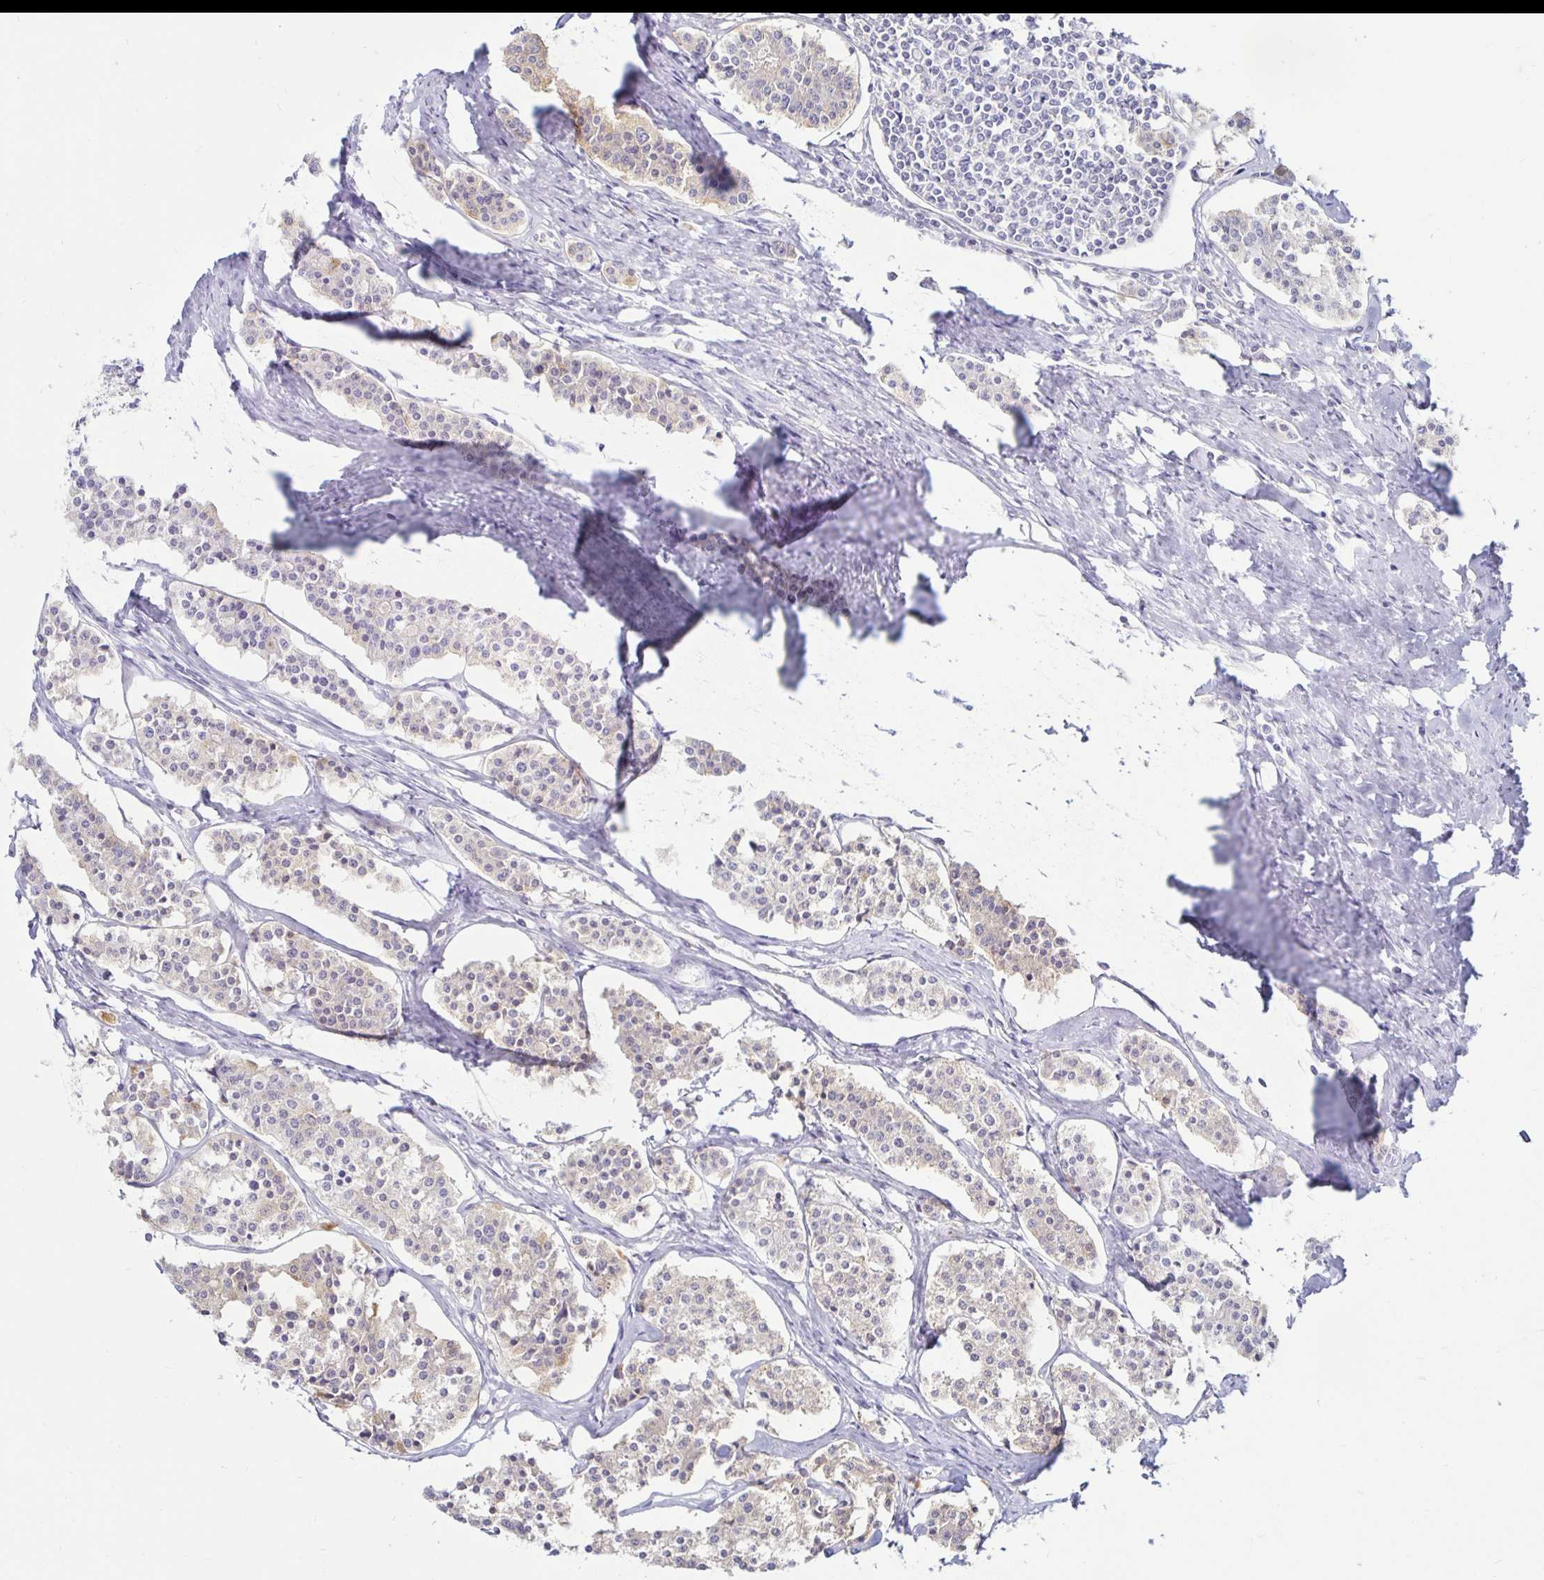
{"staining": {"intensity": "weak", "quantity": "<25%", "location": "cytoplasmic/membranous"}, "tissue": "carcinoid", "cell_type": "Tumor cells", "image_type": "cancer", "snomed": [{"axis": "morphology", "description": "Carcinoid, malignant, NOS"}, {"axis": "topography", "description": "Small intestine"}], "caption": "An image of carcinoid stained for a protein displays no brown staining in tumor cells.", "gene": "TIMP1", "patient": {"sex": "male", "age": 63}}